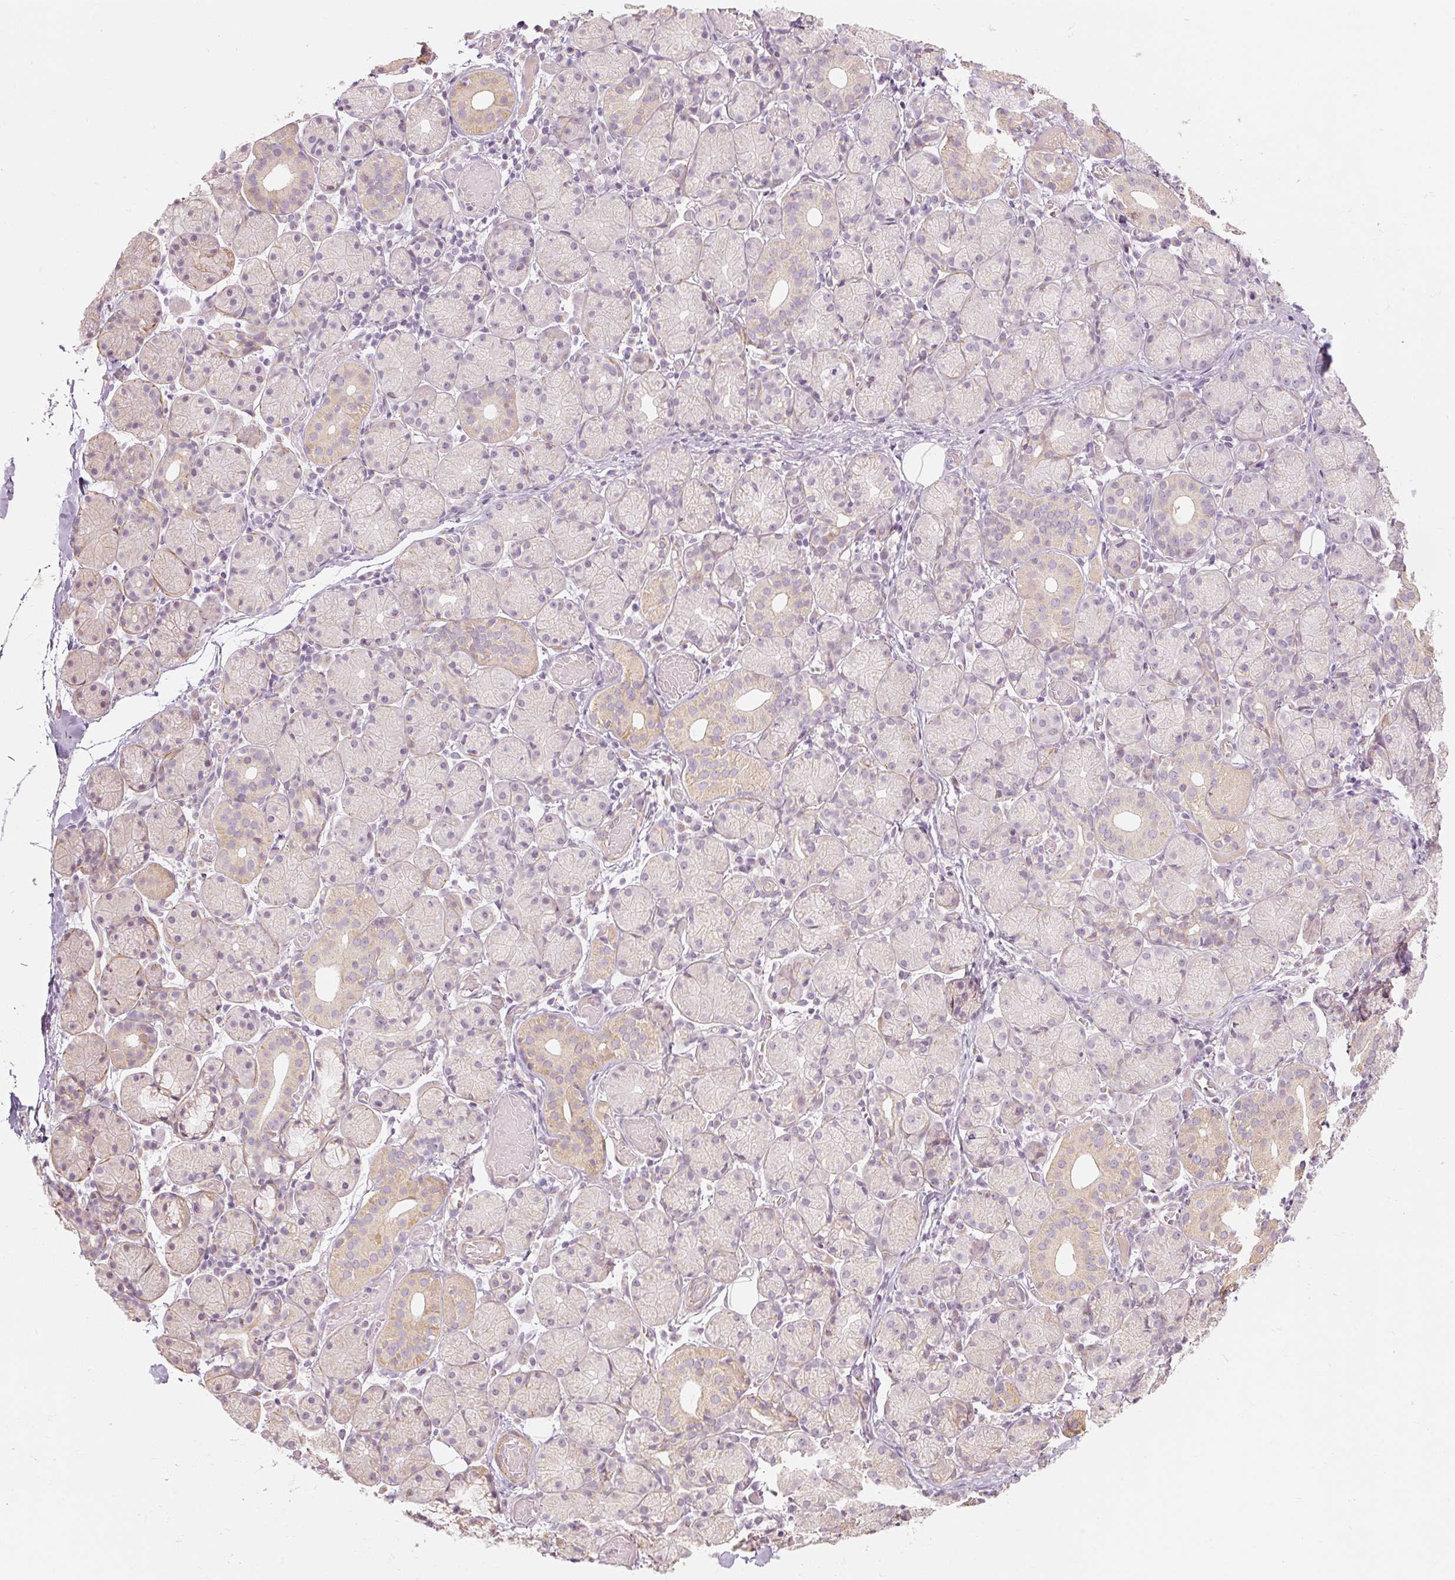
{"staining": {"intensity": "weak", "quantity": "25%-75%", "location": "cytoplasmic/membranous"}, "tissue": "salivary gland", "cell_type": "Glandular cells", "image_type": "normal", "snomed": [{"axis": "morphology", "description": "Normal tissue, NOS"}, {"axis": "topography", "description": "Salivary gland"}], "caption": "Immunohistochemical staining of normal salivary gland shows low levels of weak cytoplasmic/membranous expression in about 25%-75% of glandular cells.", "gene": "CAPN3", "patient": {"sex": "female", "age": 24}}